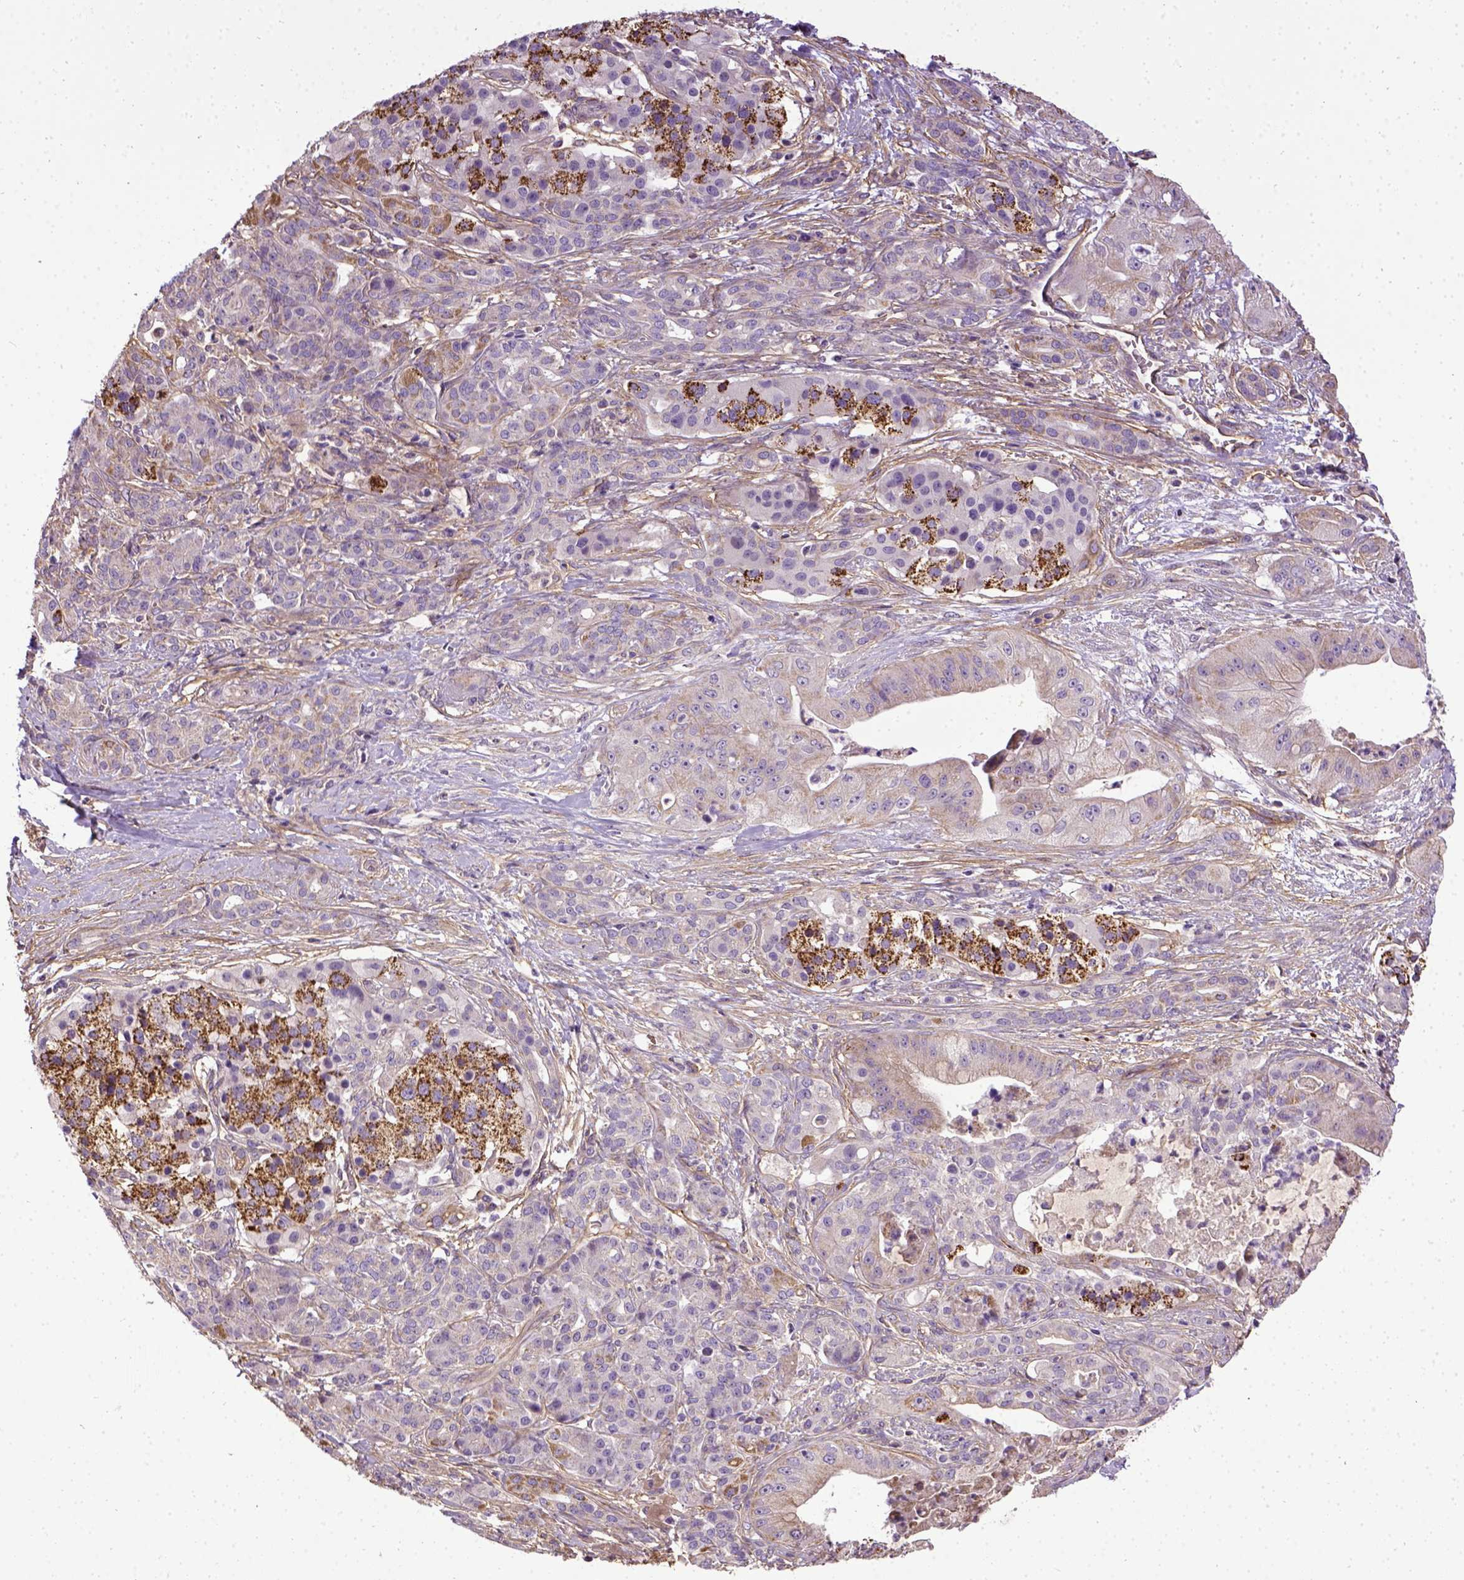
{"staining": {"intensity": "weak", "quantity": "<25%", "location": "cytoplasmic/membranous"}, "tissue": "pancreatic cancer", "cell_type": "Tumor cells", "image_type": "cancer", "snomed": [{"axis": "morphology", "description": "Normal tissue, NOS"}, {"axis": "morphology", "description": "Inflammation, NOS"}, {"axis": "morphology", "description": "Adenocarcinoma, NOS"}, {"axis": "topography", "description": "Pancreas"}], "caption": "Immunohistochemical staining of human pancreatic cancer (adenocarcinoma) exhibits no significant positivity in tumor cells.", "gene": "ENG", "patient": {"sex": "male", "age": 57}}